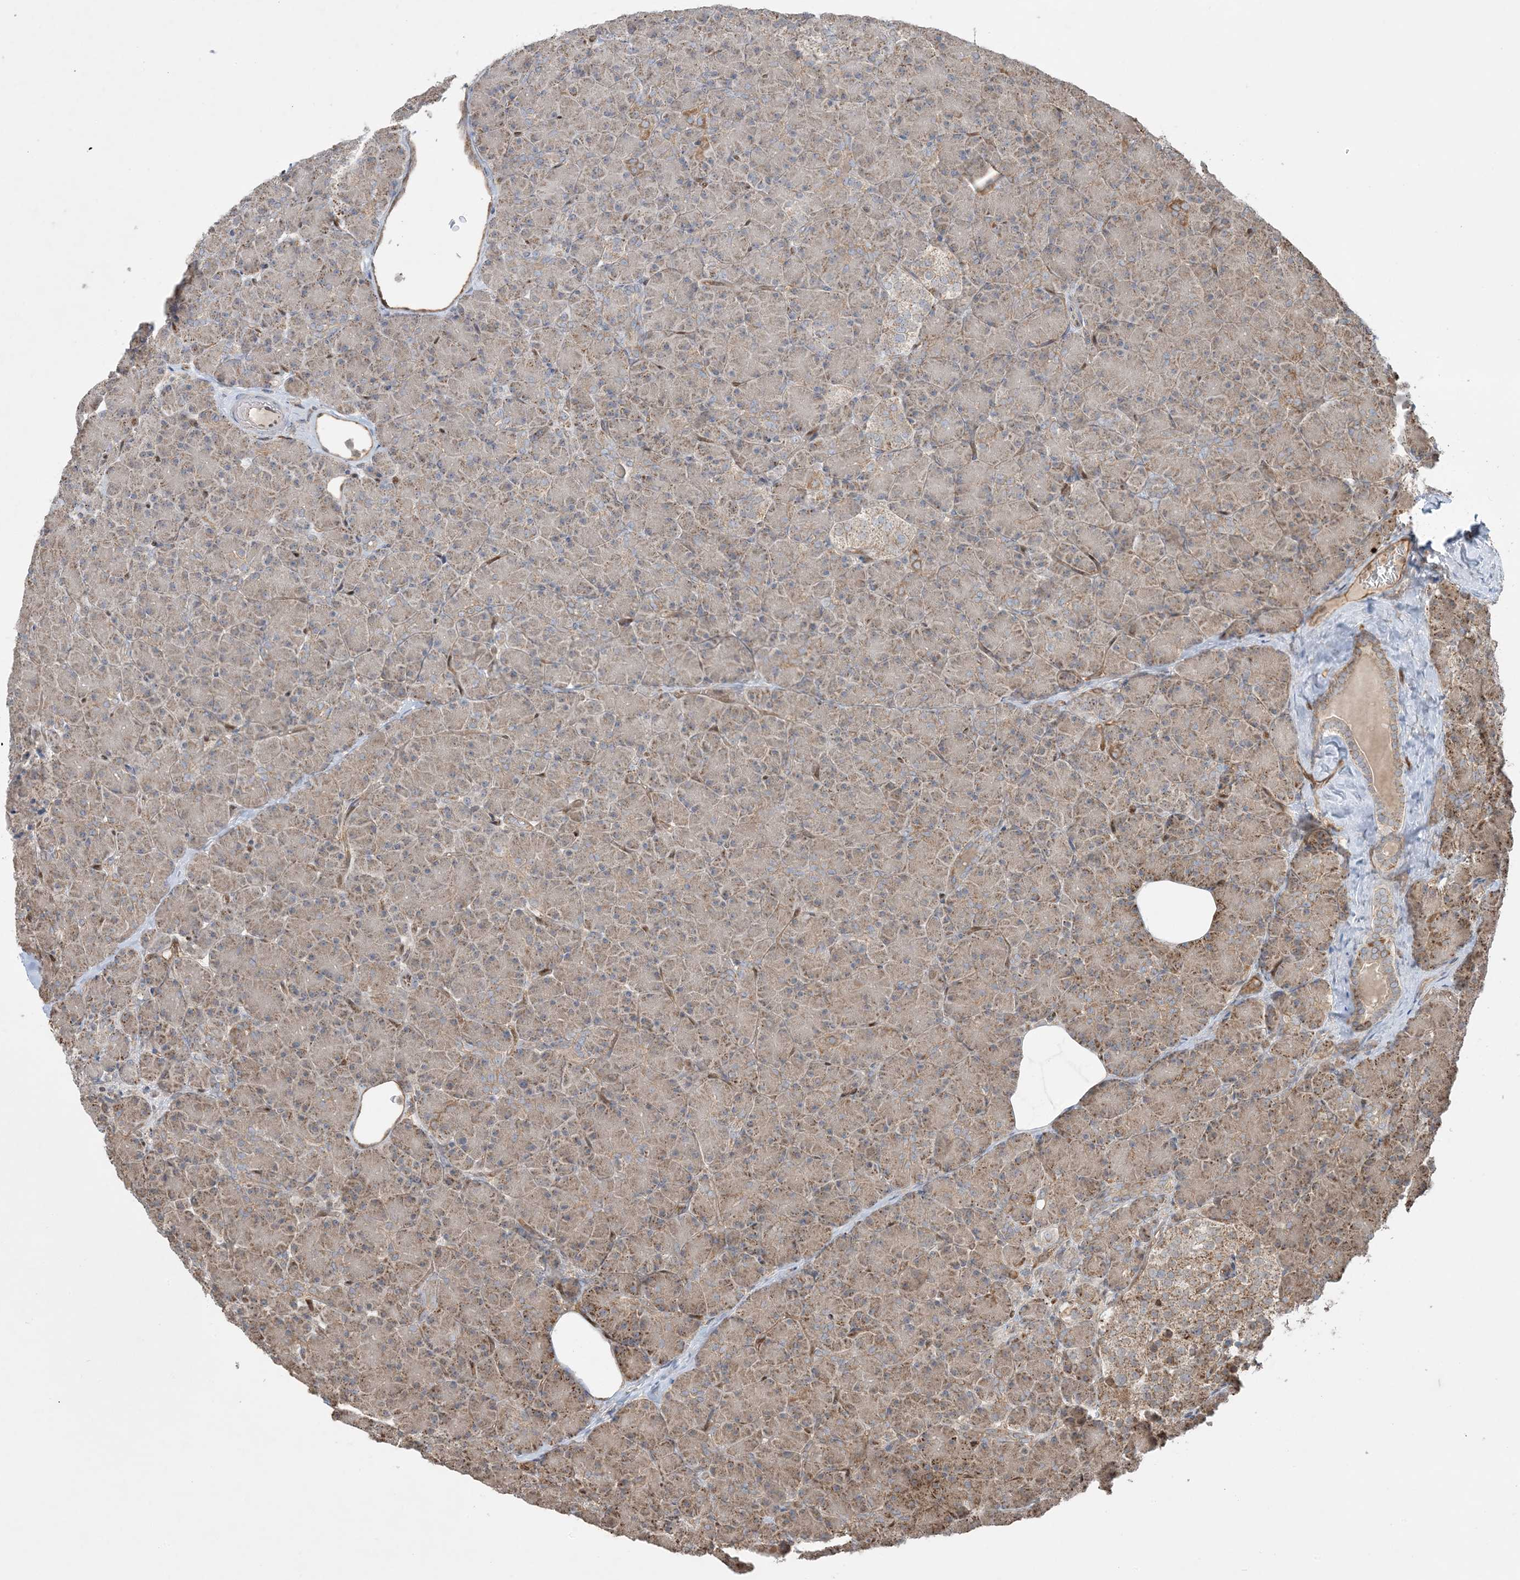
{"staining": {"intensity": "moderate", "quantity": "25%-75%", "location": "cytoplasmic/membranous"}, "tissue": "pancreas", "cell_type": "Exocrine glandular cells", "image_type": "normal", "snomed": [{"axis": "morphology", "description": "Normal tissue, NOS"}, {"axis": "topography", "description": "Pancreas"}], "caption": "Exocrine glandular cells reveal medium levels of moderate cytoplasmic/membranous expression in approximately 25%-75% of cells in unremarkable human pancreas.", "gene": "PPM1F", "patient": {"sex": "female", "age": 43}}